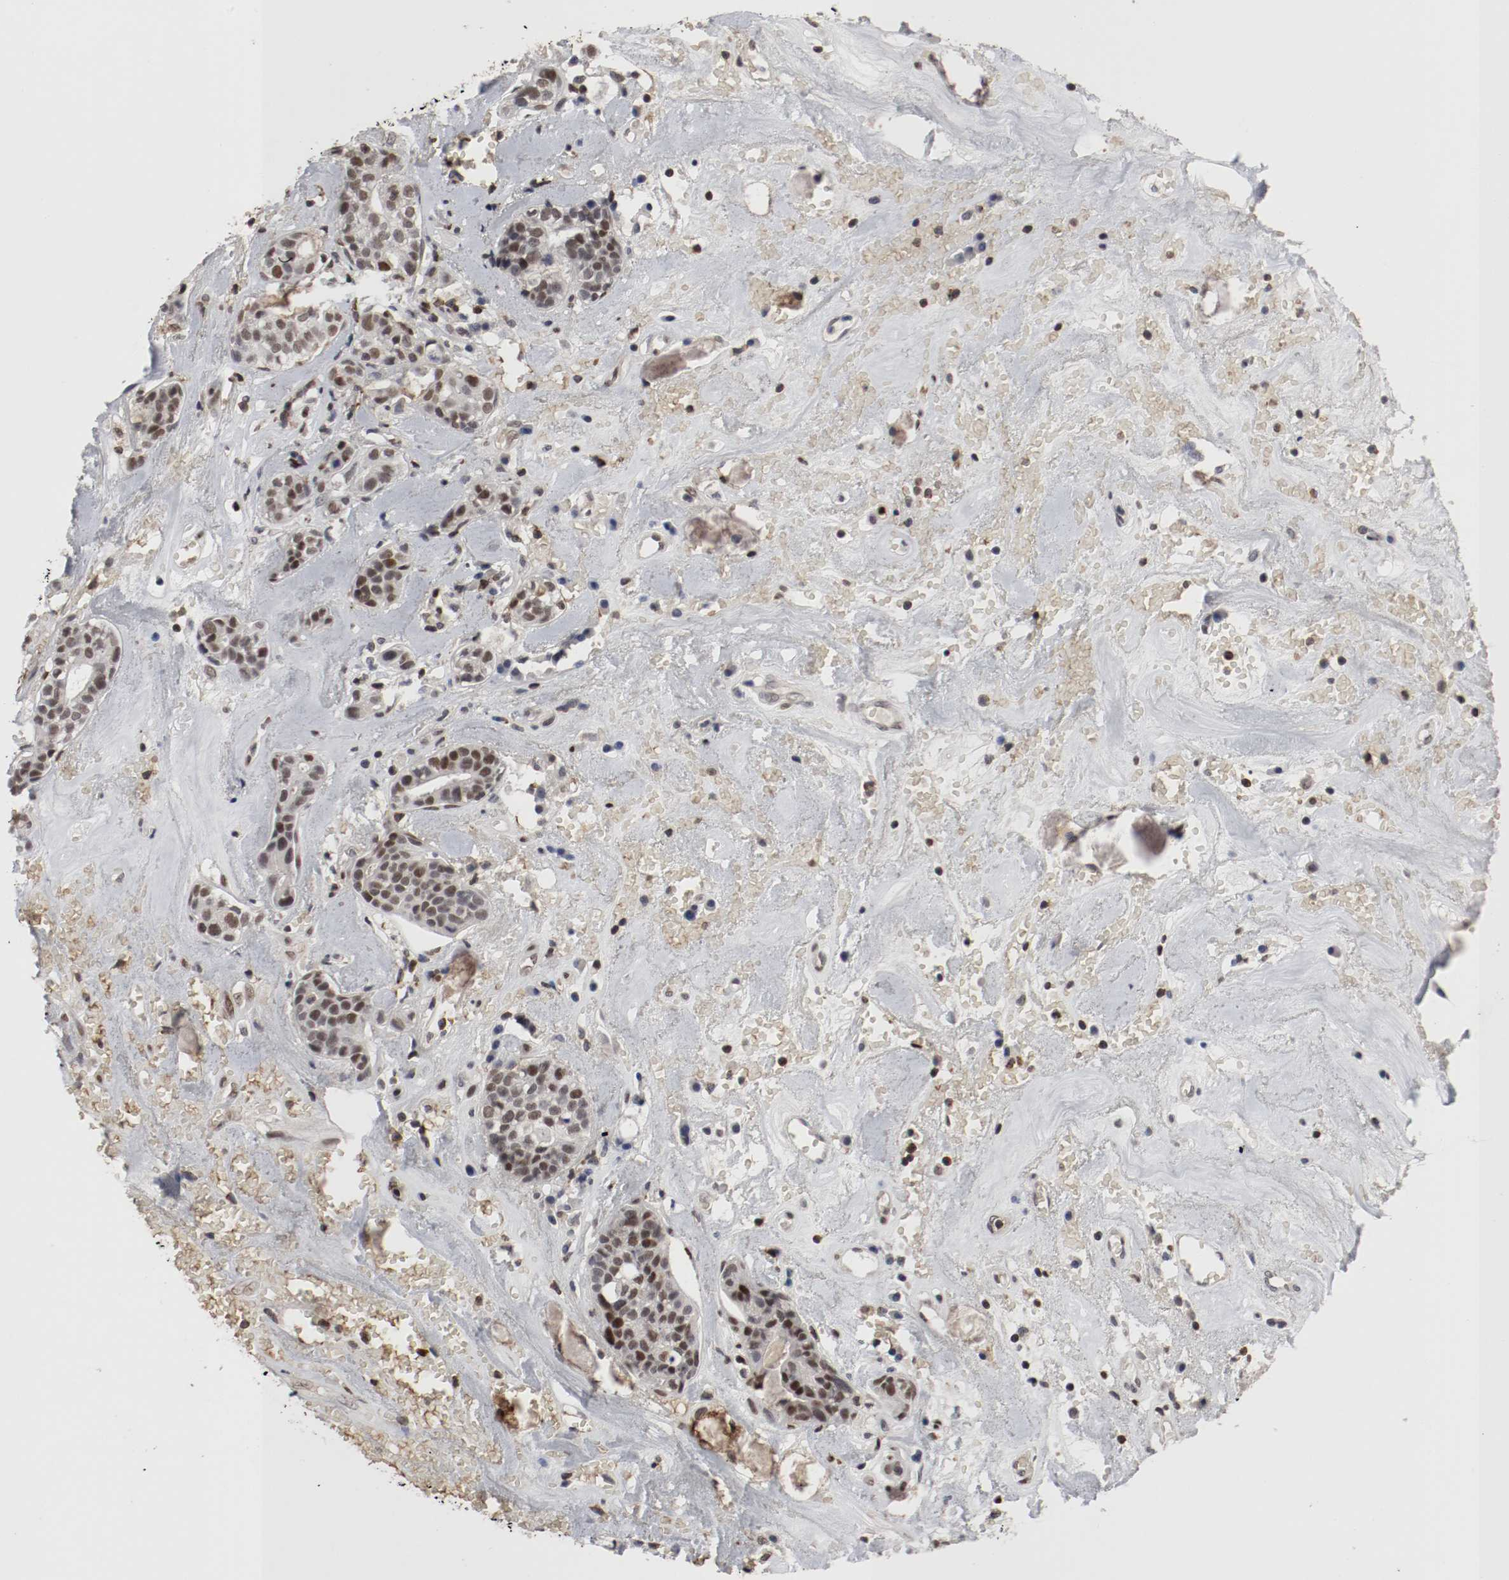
{"staining": {"intensity": "moderate", "quantity": "<25%", "location": "cytoplasmic/membranous,nuclear"}, "tissue": "head and neck cancer", "cell_type": "Tumor cells", "image_type": "cancer", "snomed": [{"axis": "morphology", "description": "Adenocarcinoma, NOS"}, {"axis": "topography", "description": "Salivary gland"}, {"axis": "topography", "description": "Head-Neck"}], "caption": "DAB immunohistochemical staining of human head and neck adenocarcinoma displays moderate cytoplasmic/membranous and nuclear protein positivity in approximately <25% of tumor cells.", "gene": "JUND", "patient": {"sex": "female", "age": 65}}